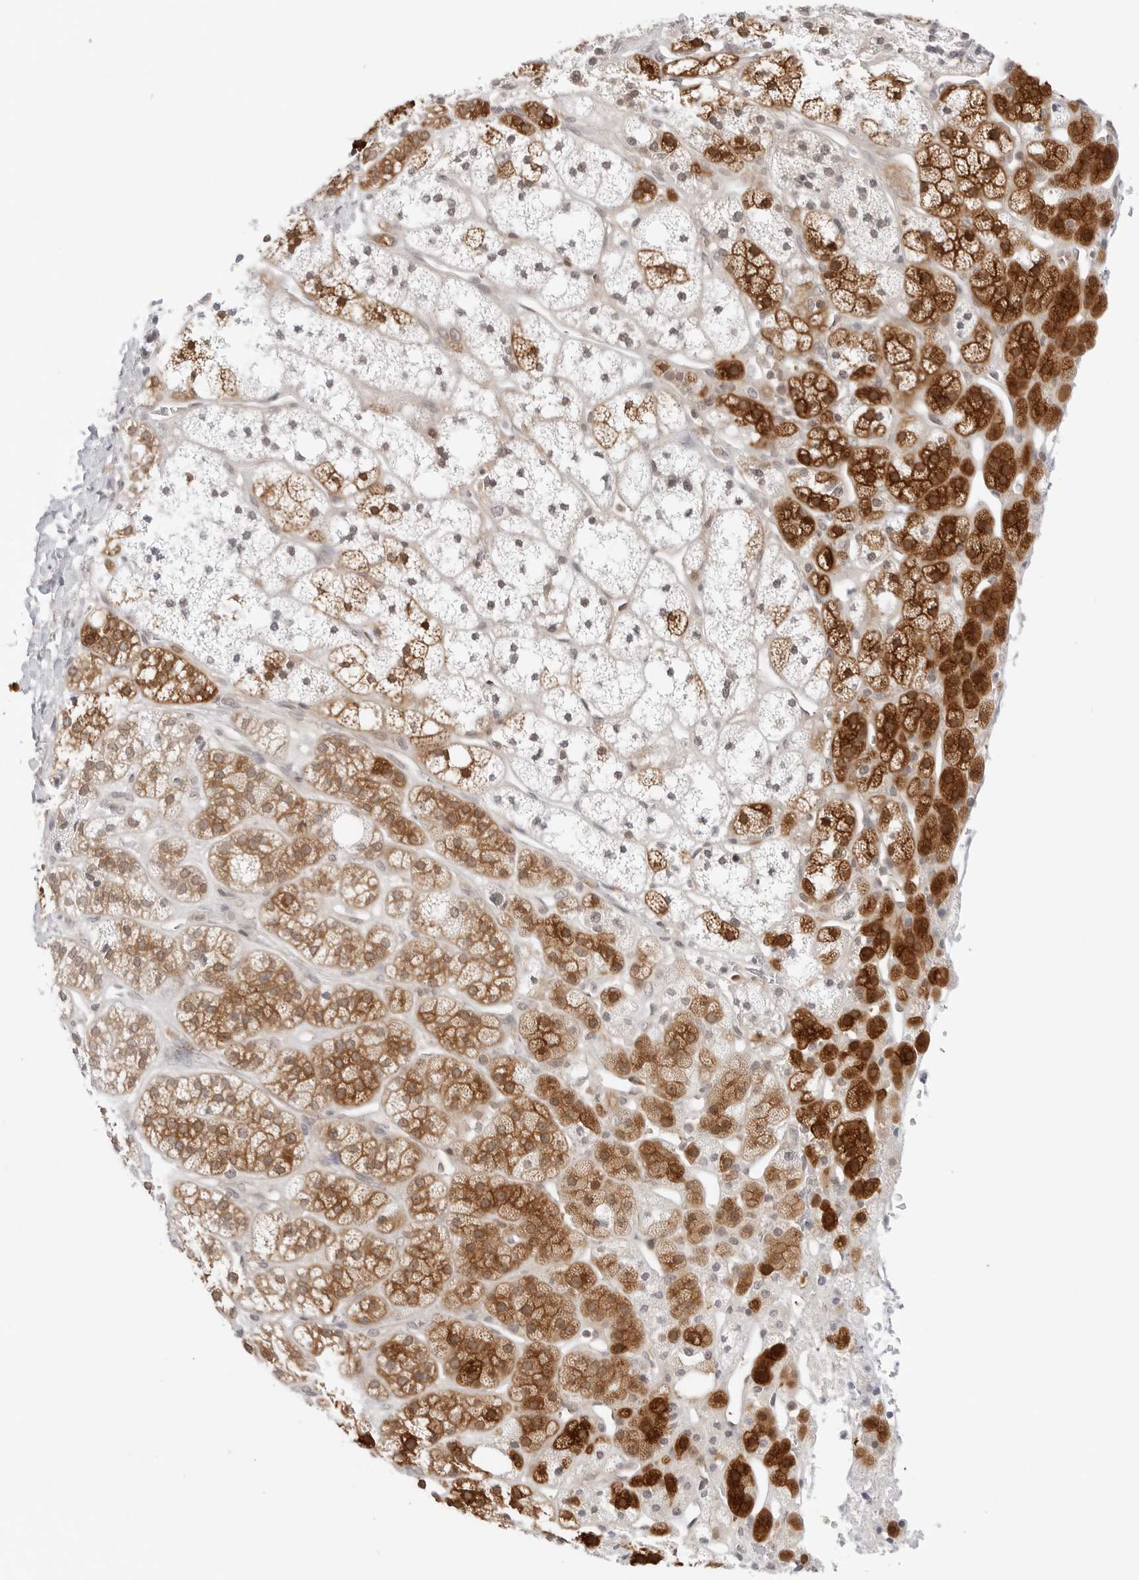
{"staining": {"intensity": "strong", "quantity": ">75%", "location": "cytoplasmic/membranous"}, "tissue": "adrenal gland", "cell_type": "Glandular cells", "image_type": "normal", "snomed": [{"axis": "morphology", "description": "Normal tissue, NOS"}, {"axis": "topography", "description": "Adrenal gland"}], "caption": "Adrenal gland stained with DAB (3,3'-diaminobenzidine) immunohistochemistry exhibits high levels of strong cytoplasmic/membranous expression in about >75% of glandular cells.", "gene": "NUDC", "patient": {"sex": "male", "age": 56}}